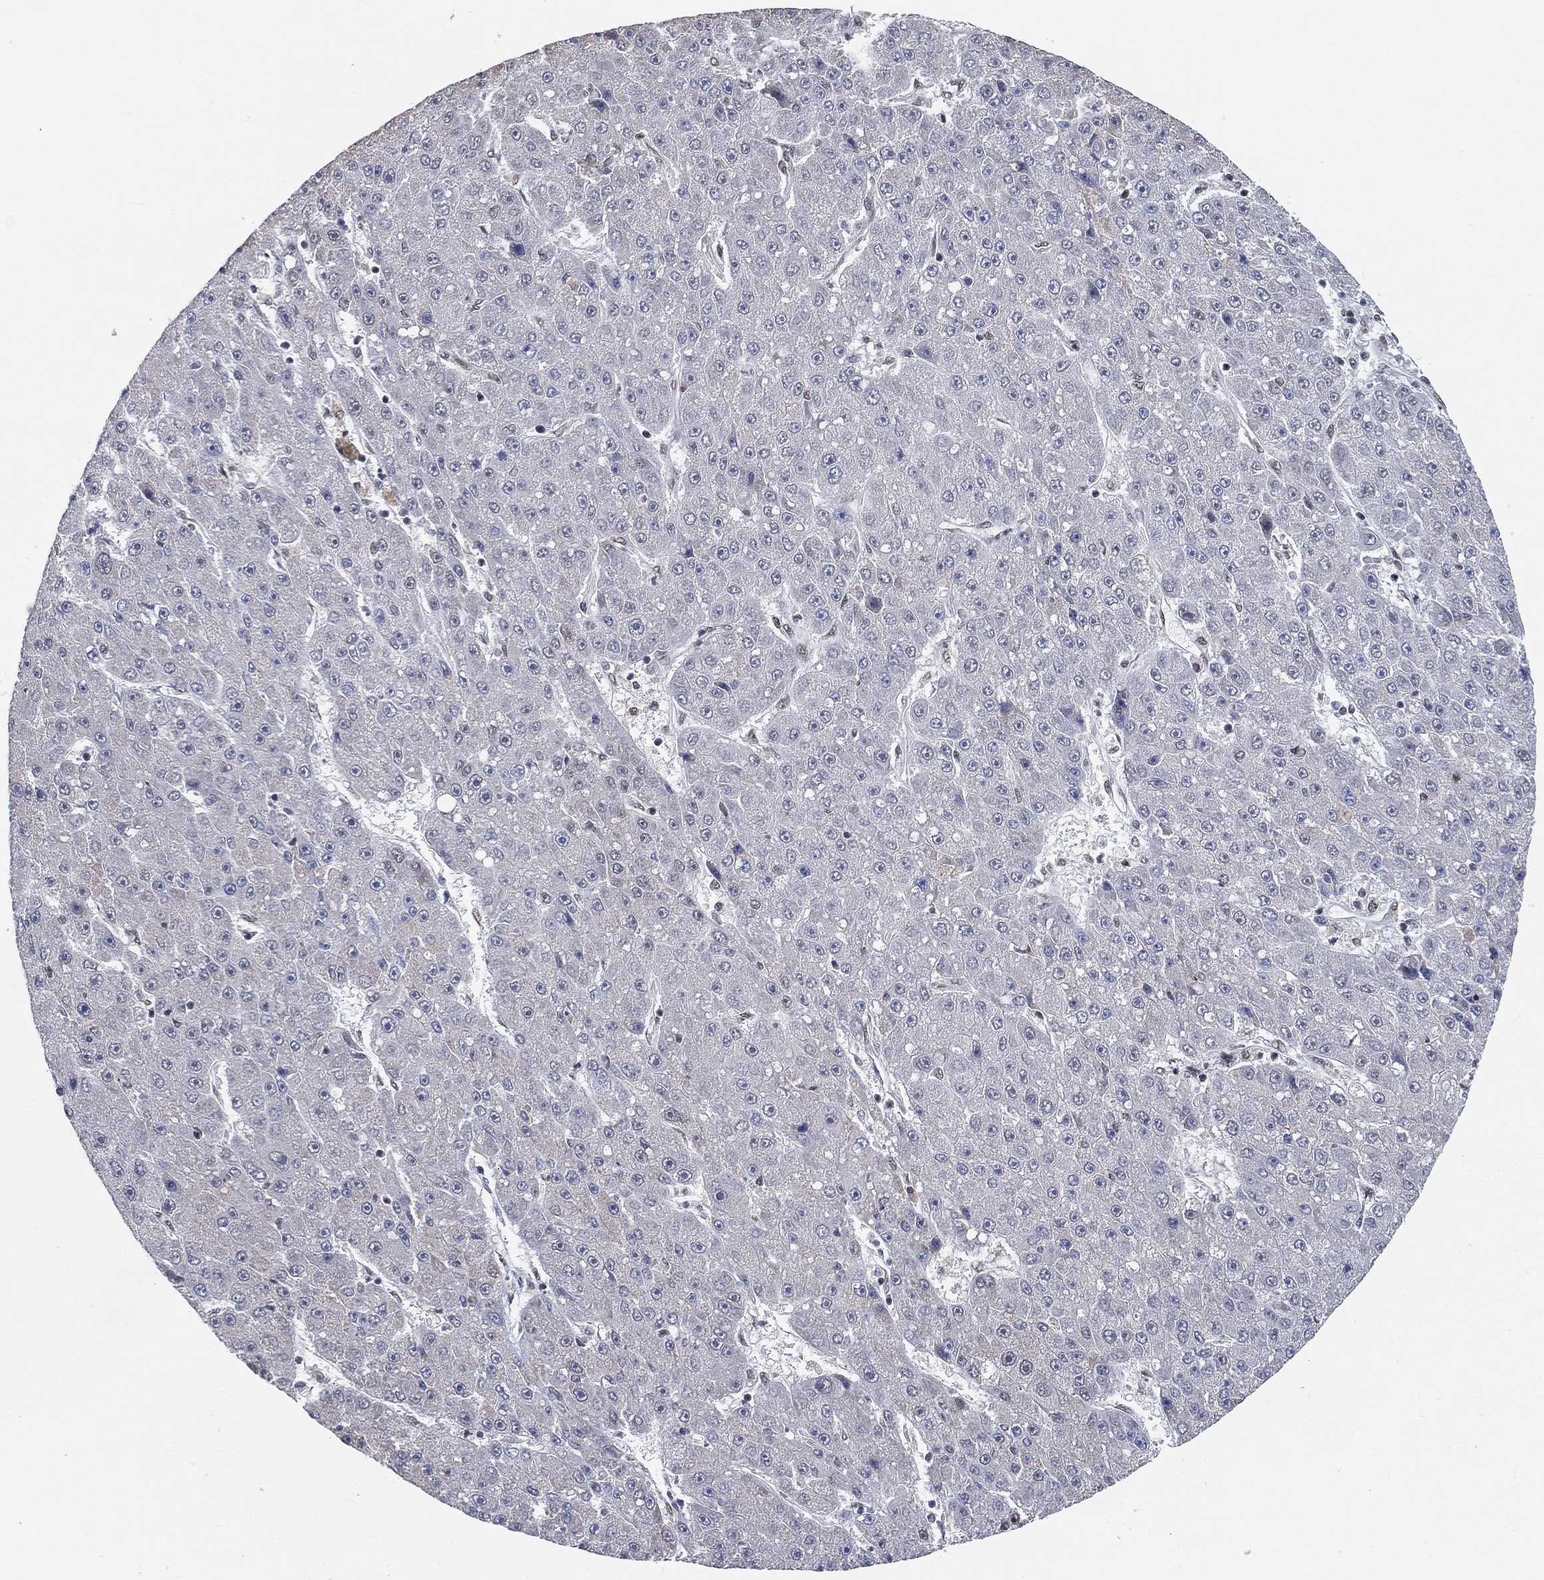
{"staining": {"intensity": "negative", "quantity": "none", "location": "none"}, "tissue": "liver cancer", "cell_type": "Tumor cells", "image_type": "cancer", "snomed": [{"axis": "morphology", "description": "Carcinoma, Hepatocellular, NOS"}, {"axis": "topography", "description": "Liver"}], "caption": "Protein analysis of hepatocellular carcinoma (liver) exhibits no significant expression in tumor cells. (Stains: DAB (3,3'-diaminobenzidine) IHC with hematoxylin counter stain, Microscopy: brightfield microscopy at high magnification).", "gene": "YLPM1", "patient": {"sex": "male", "age": 67}}